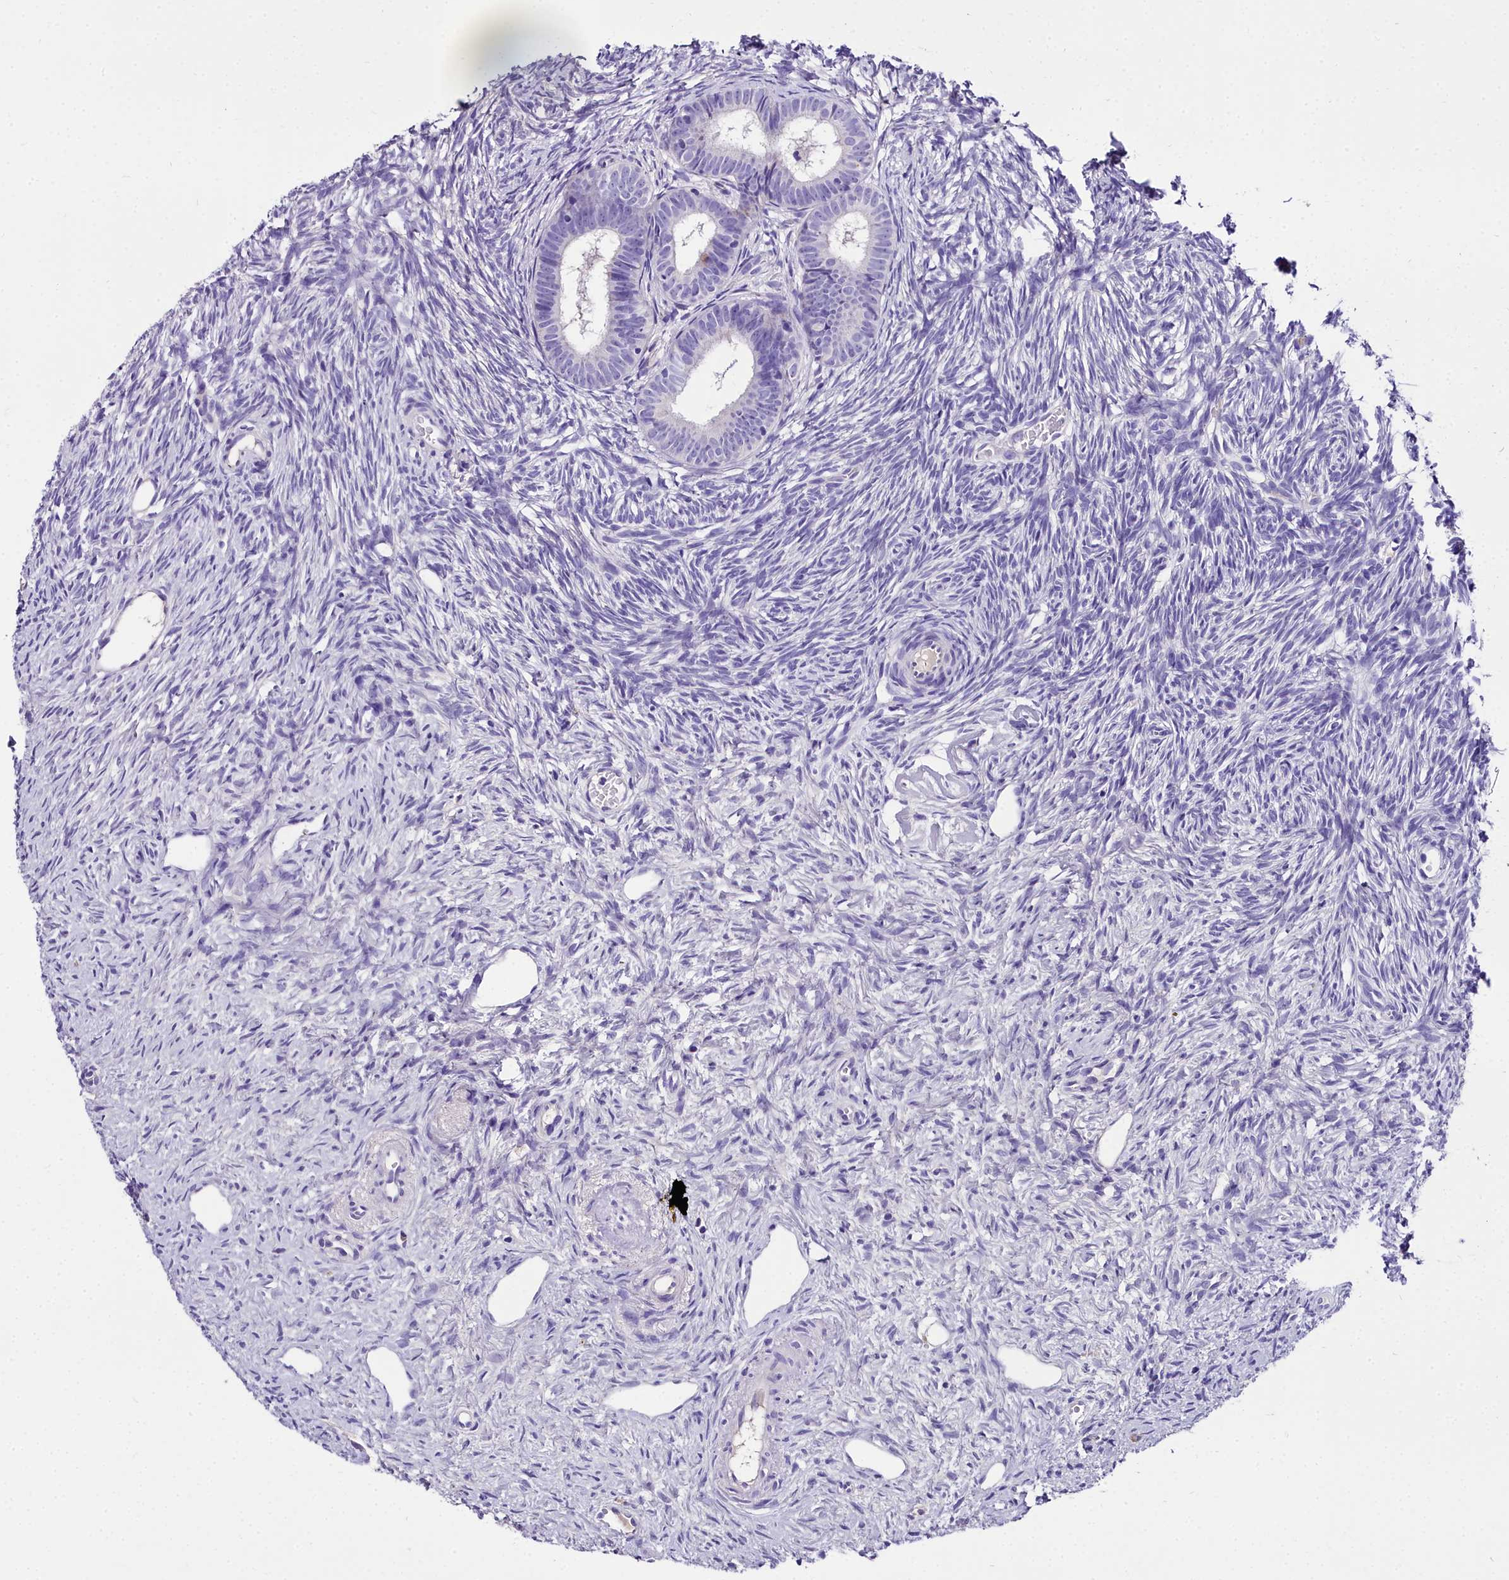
{"staining": {"intensity": "negative", "quantity": "none", "location": "none"}, "tissue": "ovary", "cell_type": "Follicle cells", "image_type": "normal", "snomed": [{"axis": "morphology", "description": "Normal tissue, NOS"}, {"axis": "topography", "description": "Ovary"}], "caption": "High power microscopy image of an immunohistochemistry (IHC) micrograph of normal ovary, revealing no significant staining in follicle cells.", "gene": "MS4A18", "patient": {"sex": "female", "age": 51}}